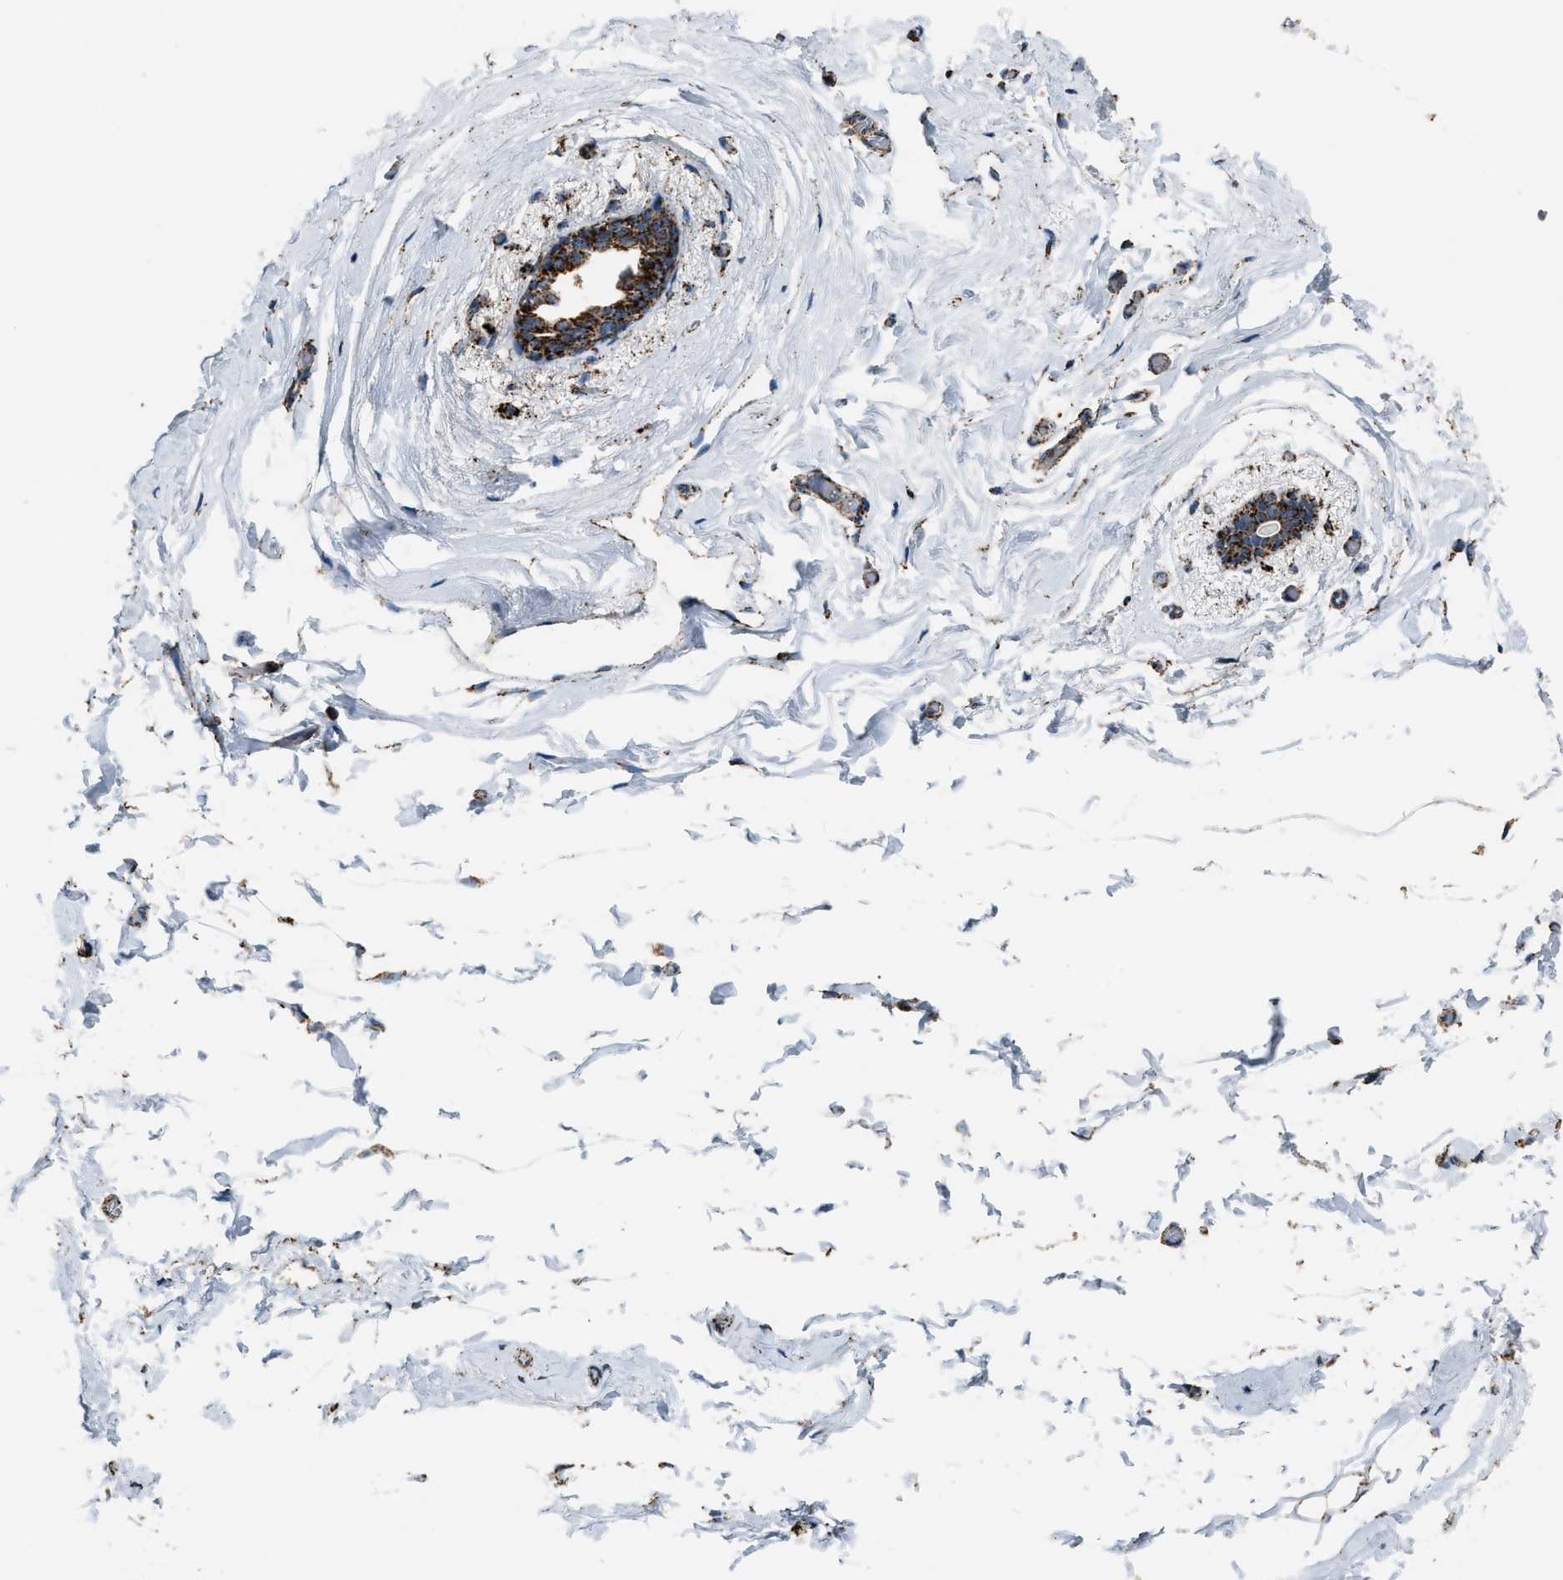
{"staining": {"intensity": "moderate", "quantity": ">75%", "location": "cytoplasmic/membranous"}, "tissue": "breast", "cell_type": "Adipocytes", "image_type": "normal", "snomed": [{"axis": "morphology", "description": "Normal tissue, NOS"}, {"axis": "topography", "description": "Breast"}], "caption": "Breast stained with immunohistochemistry (IHC) shows moderate cytoplasmic/membranous positivity in about >75% of adipocytes.", "gene": "MDH2", "patient": {"sex": "female", "age": 62}}